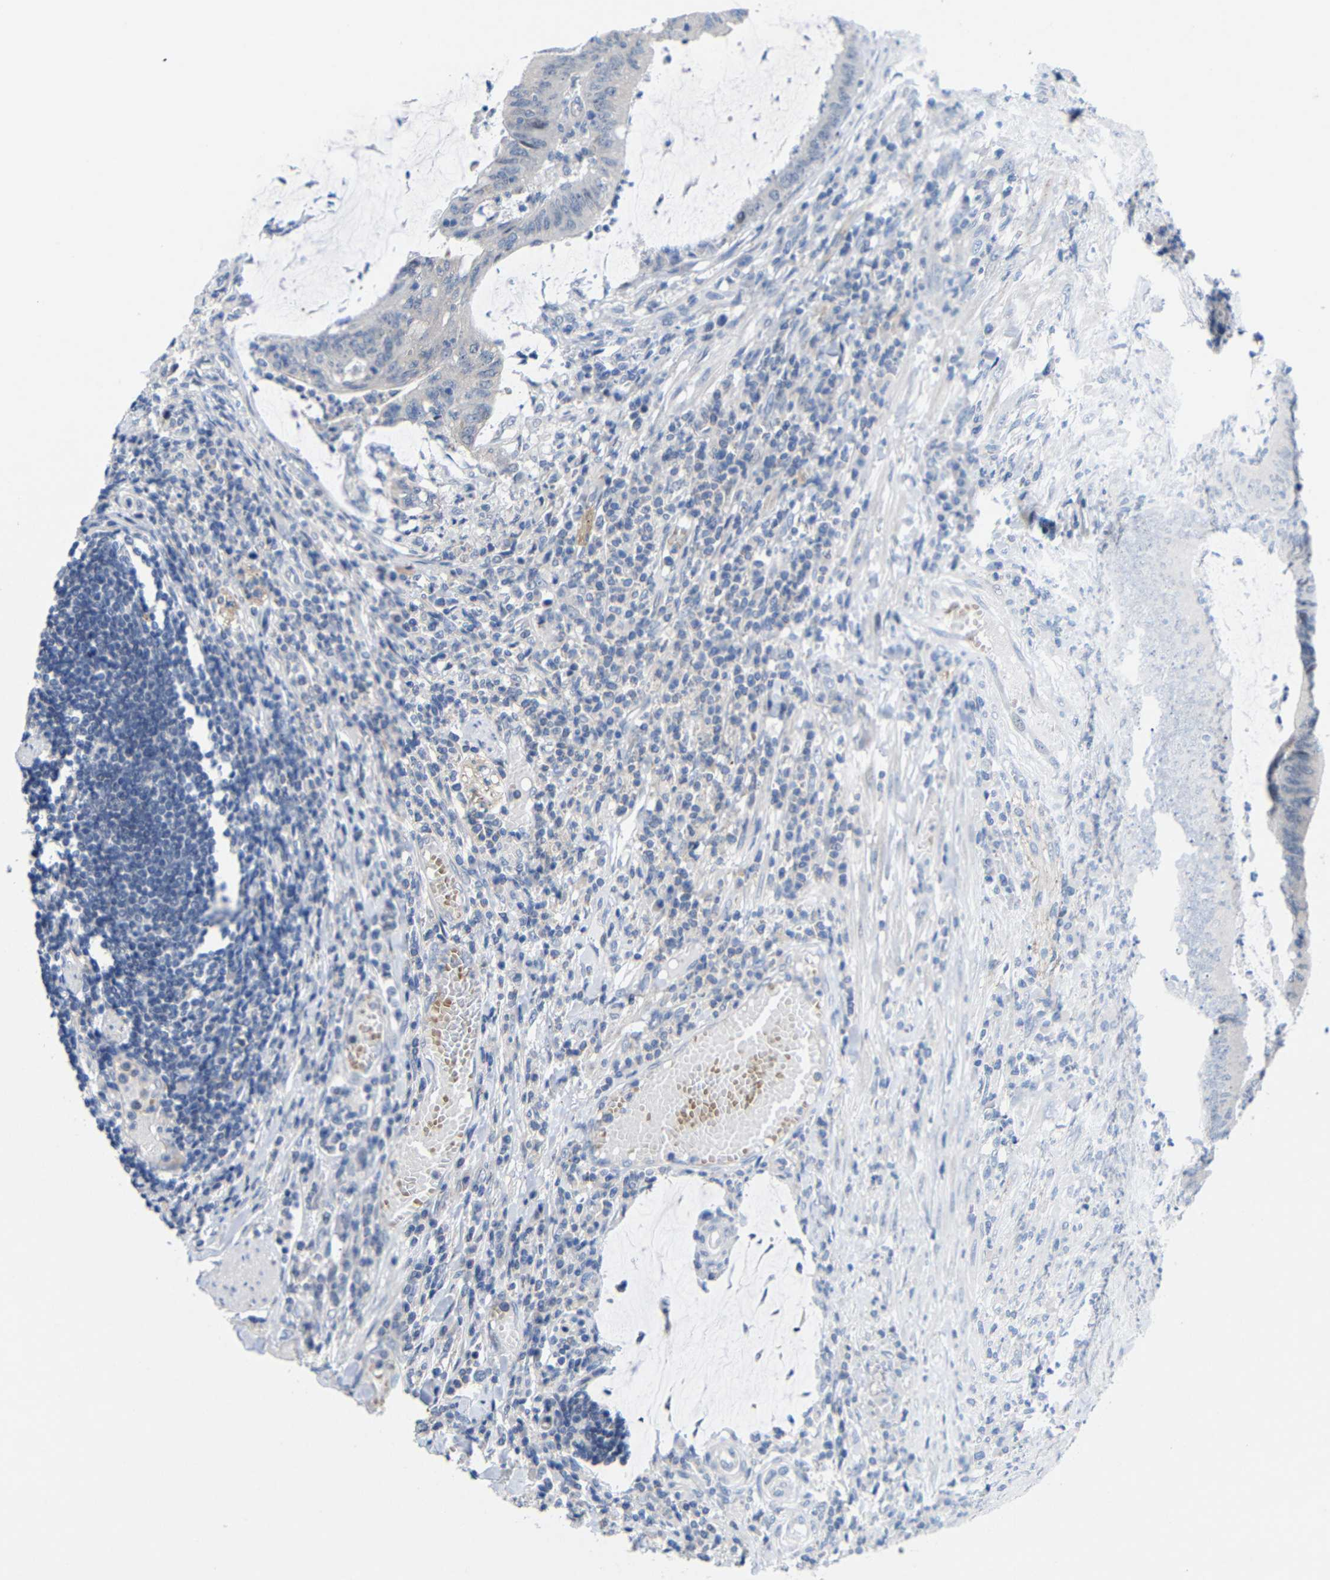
{"staining": {"intensity": "weak", "quantity": "25%-75%", "location": "cytoplasmic/membranous,nuclear"}, "tissue": "colorectal cancer", "cell_type": "Tumor cells", "image_type": "cancer", "snomed": [{"axis": "morphology", "description": "Adenocarcinoma, NOS"}, {"axis": "topography", "description": "Rectum"}], "caption": "Immunohistochemical staining of human colorectal cancer shows low levels of weak cytoplasmic/membranous and nuclear protein positivity in approximately 25%-75% of tumor cells.", "gene": "CMTM1", "patient": {"sex": "female", "age": 66}}